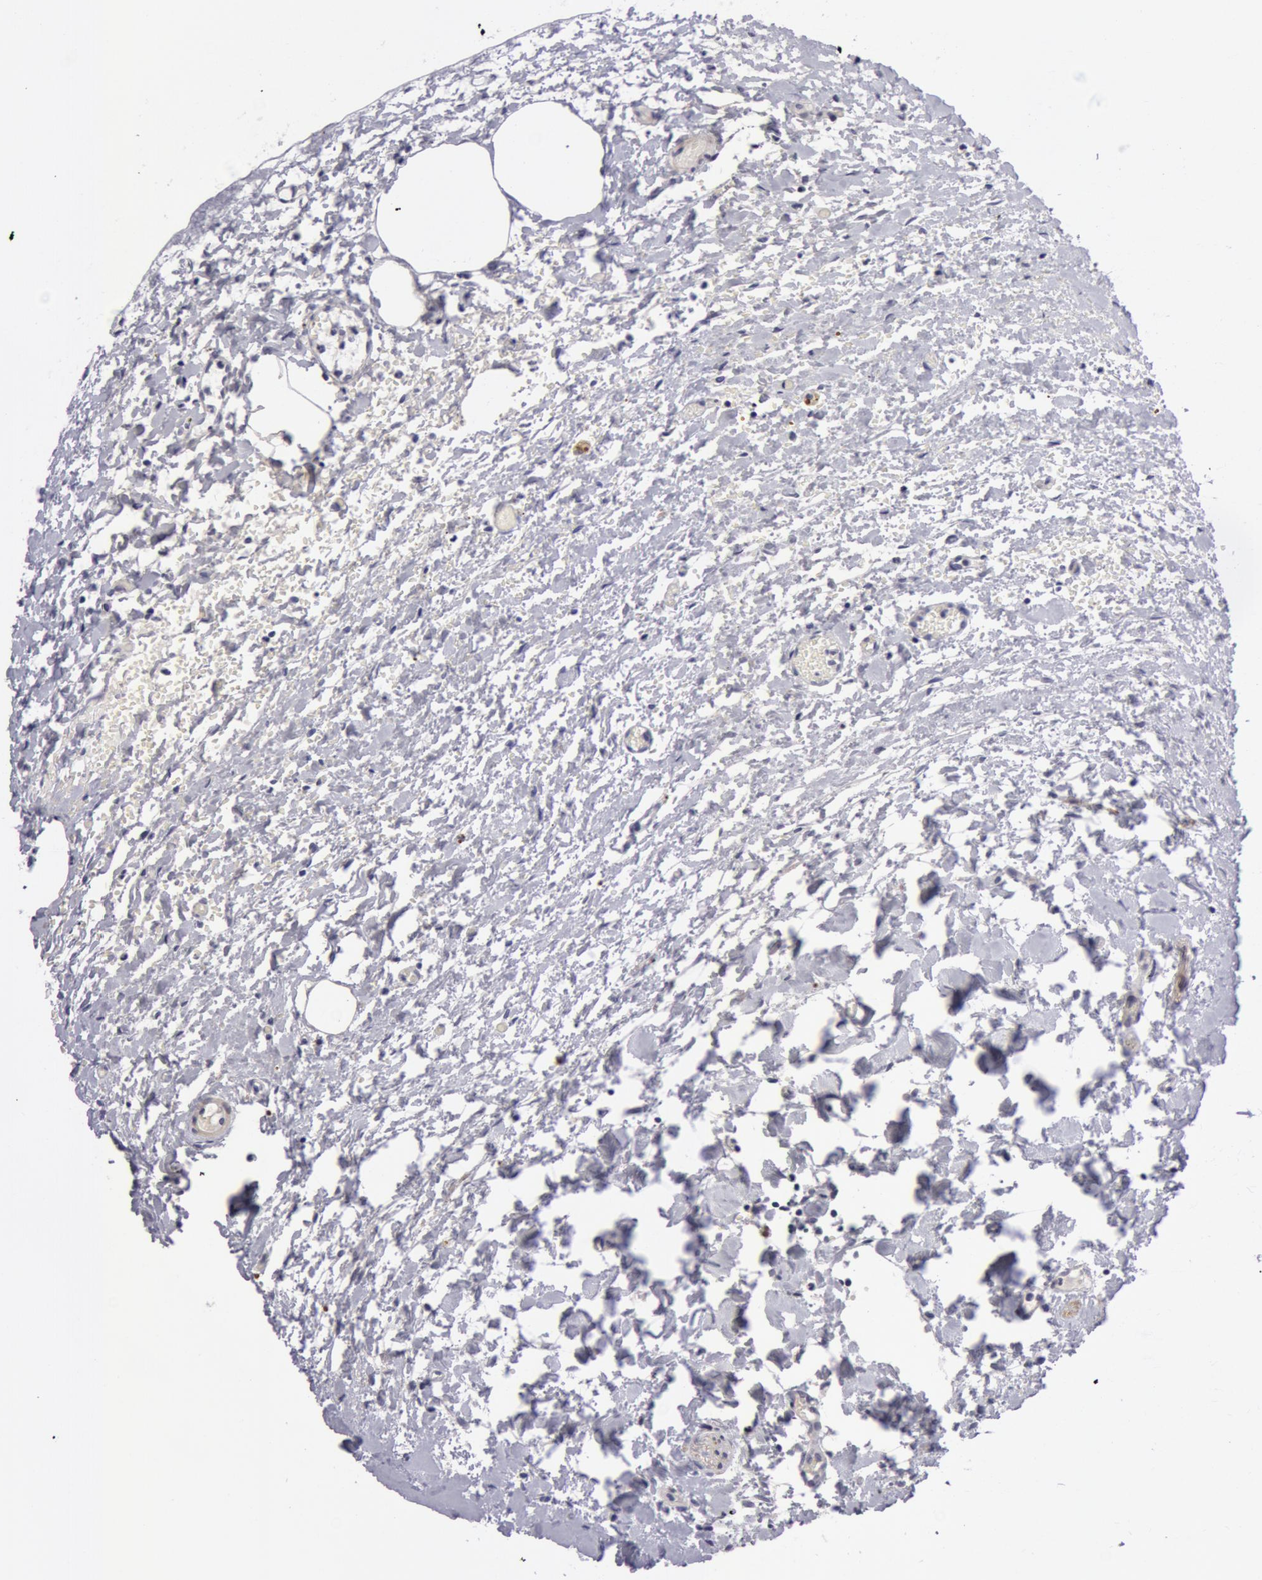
{"staining": {"intensity": "negative", "quantity": "none", "location": "none"}, "tissue": "gallbladder", "cell_type": "Glandular cells", "image_type": "normal", "snomed": [{"axis": "morphology", "description": "Normal tissue, NOS"}, {"axis": "topography", "description": "Gallbladder"}], "caption": "This is an IHC image of normal human gallbladder. There is no positivity in glandular cells.", "gene": "NLGN4X", "patient": {"sex": "male", "age": 28}}